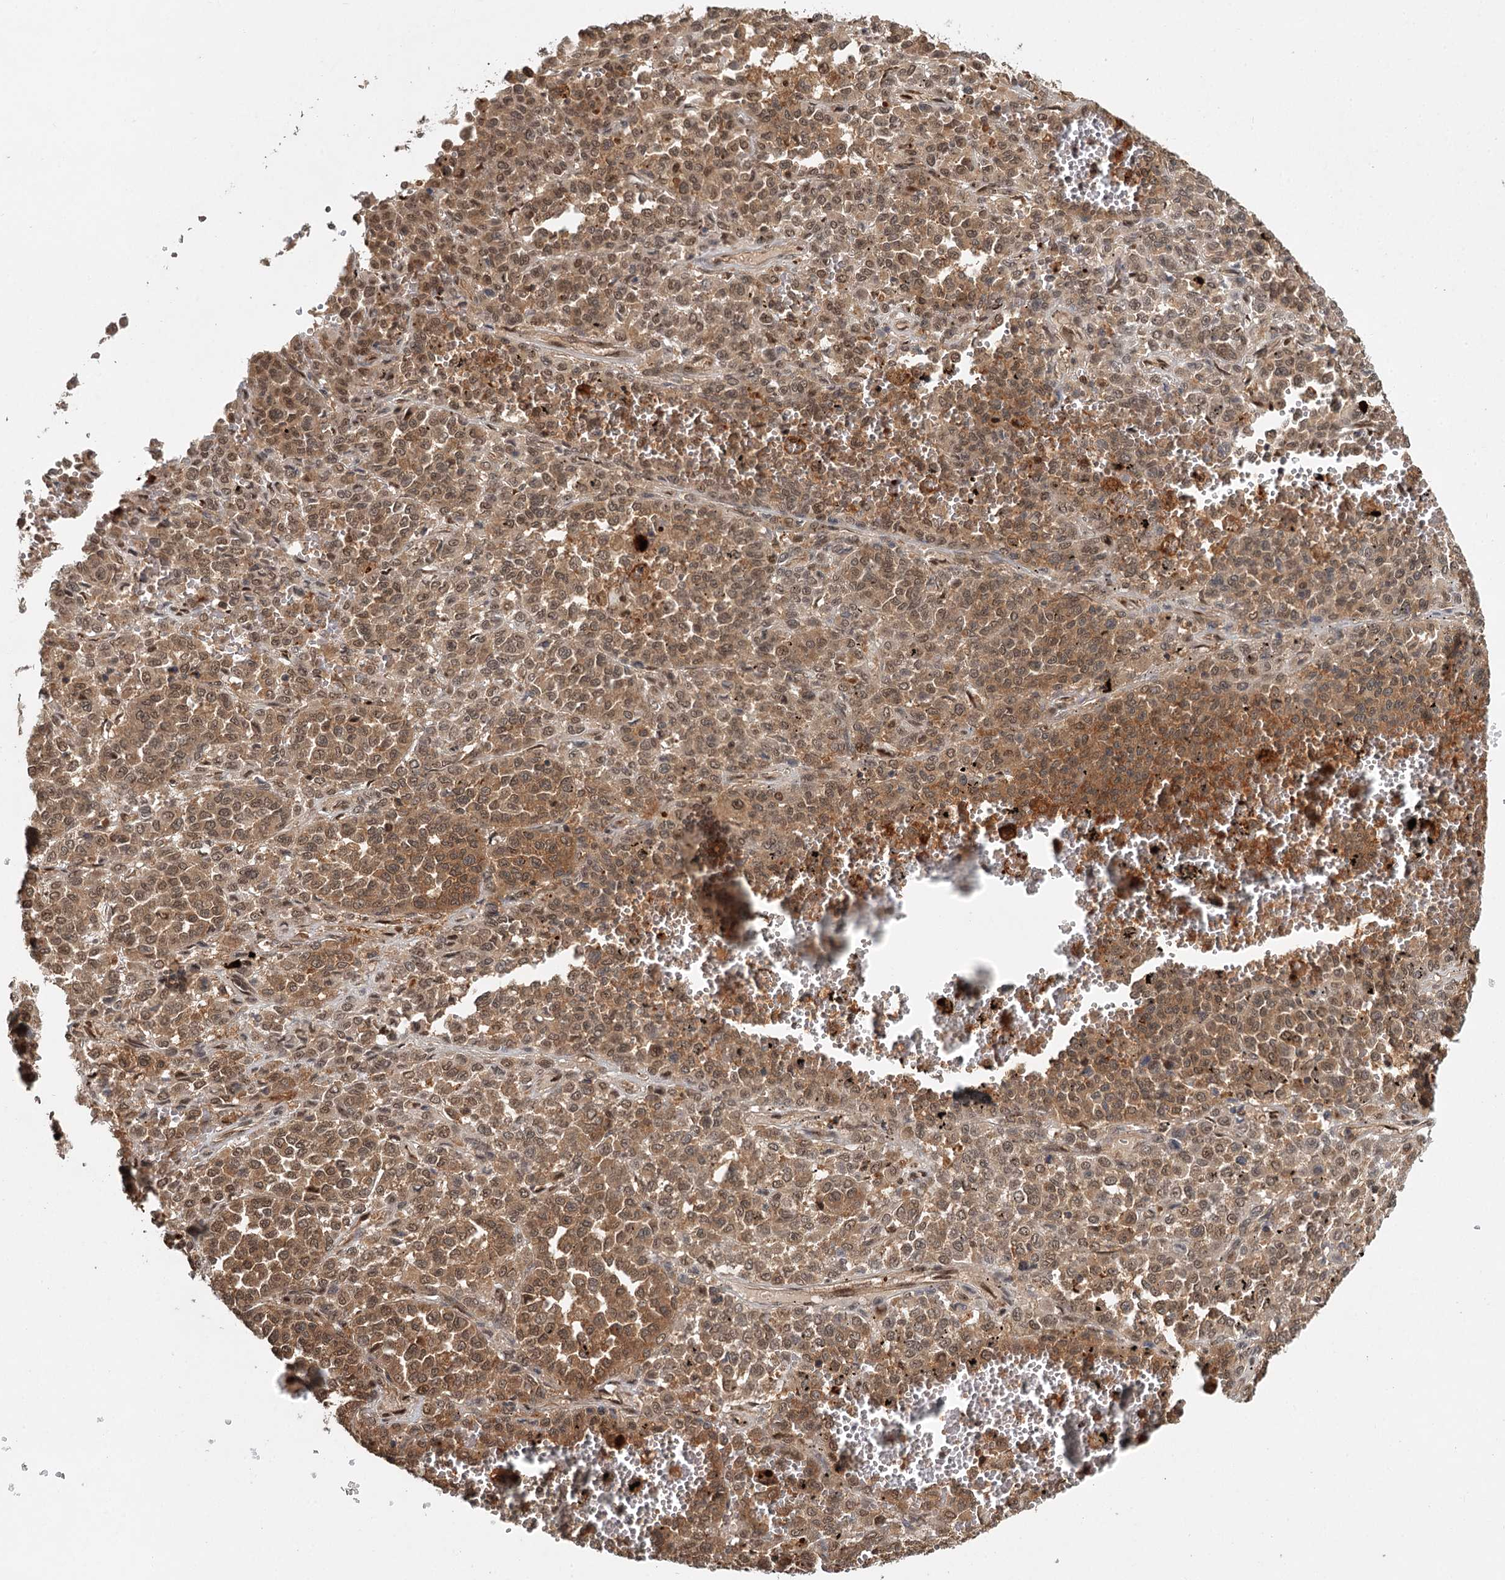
{"staining": {"intensity": "moderate", "quantity": ">75%", "location": "cytoplasmic/membranous,nuclear"}, "tissue": "melanoma", "cell_type": "Tumor cells", "image_type": "cancer", "snomed": [{"axis": "morphology", "description": "Malignant melanoma, Metastatic site"}, {"axis": "topography", "description": "Pancreas"}], "caption": "Protein staining of melanoma tissue exhibits moderate cytoplasmic/membranous and nuclear staining in about >75% of tumor cells.", "gene": "N6AMT1", "patient": {"sex": "female", "age": 30}}